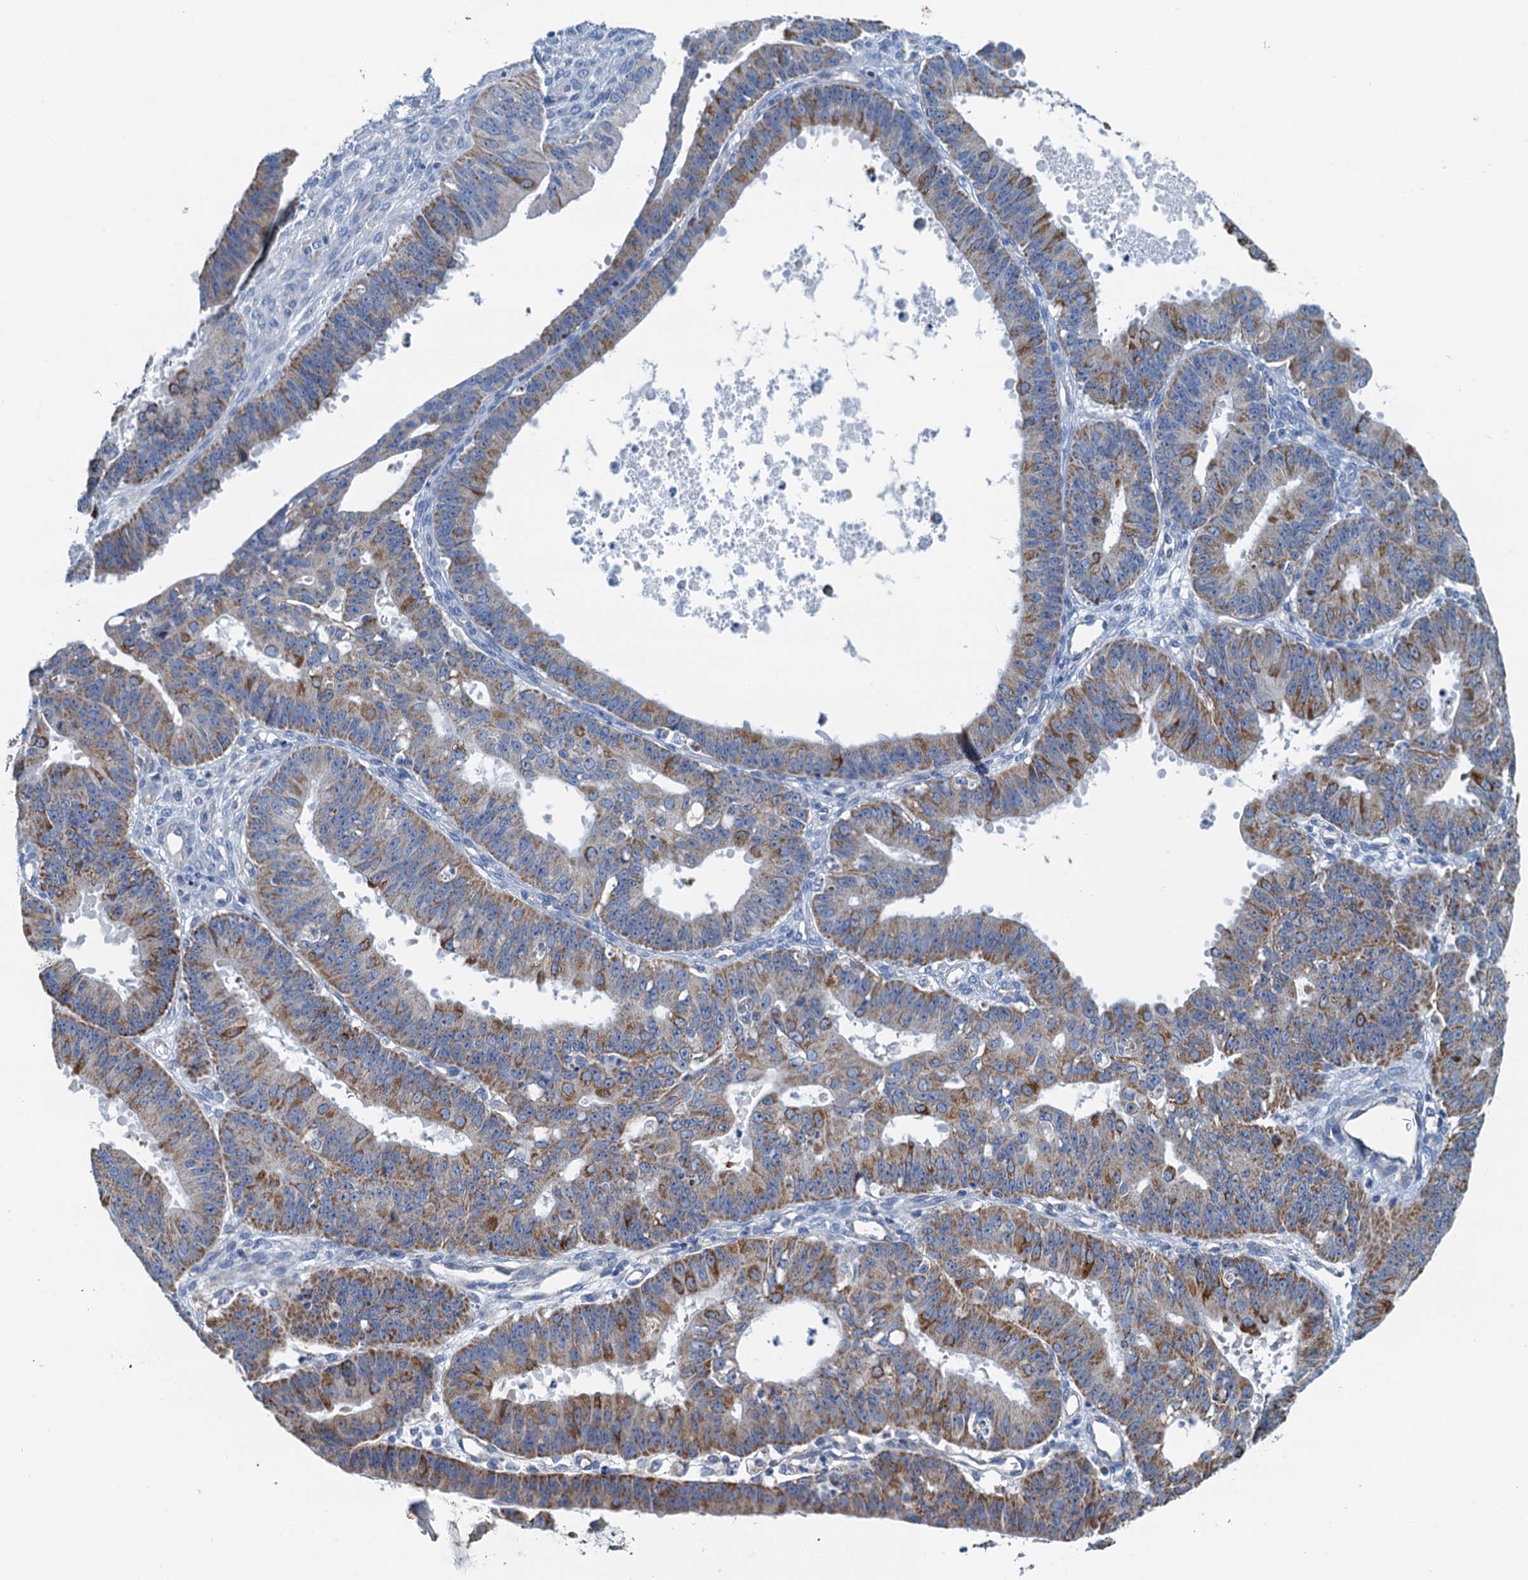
{"staining": {"intensity": "moderate", "quantity": ">75%", "location": "cytoplasmic/membranous"}, "tissue": "ovarian cancer", "cell_type": "Tumor cells", "image_type": "cancer", "snomed": [{"axis": "morphology", "description": "Carcinoma, endometroid"}, {"axis": "topography", "description": "Appendix"}, {"axis": "topography", "description": "Ovary"}], "caption": "Ovarian cancer stained with DAB (3,3'-diaminobenzidine) immunohistochemistry shows medium levels of moderate cytoplasmic/membranous positivity in approximately >75% of tumor cells.", "gene": "POC1A", "patient": {"sex": "female", "age": 42}}